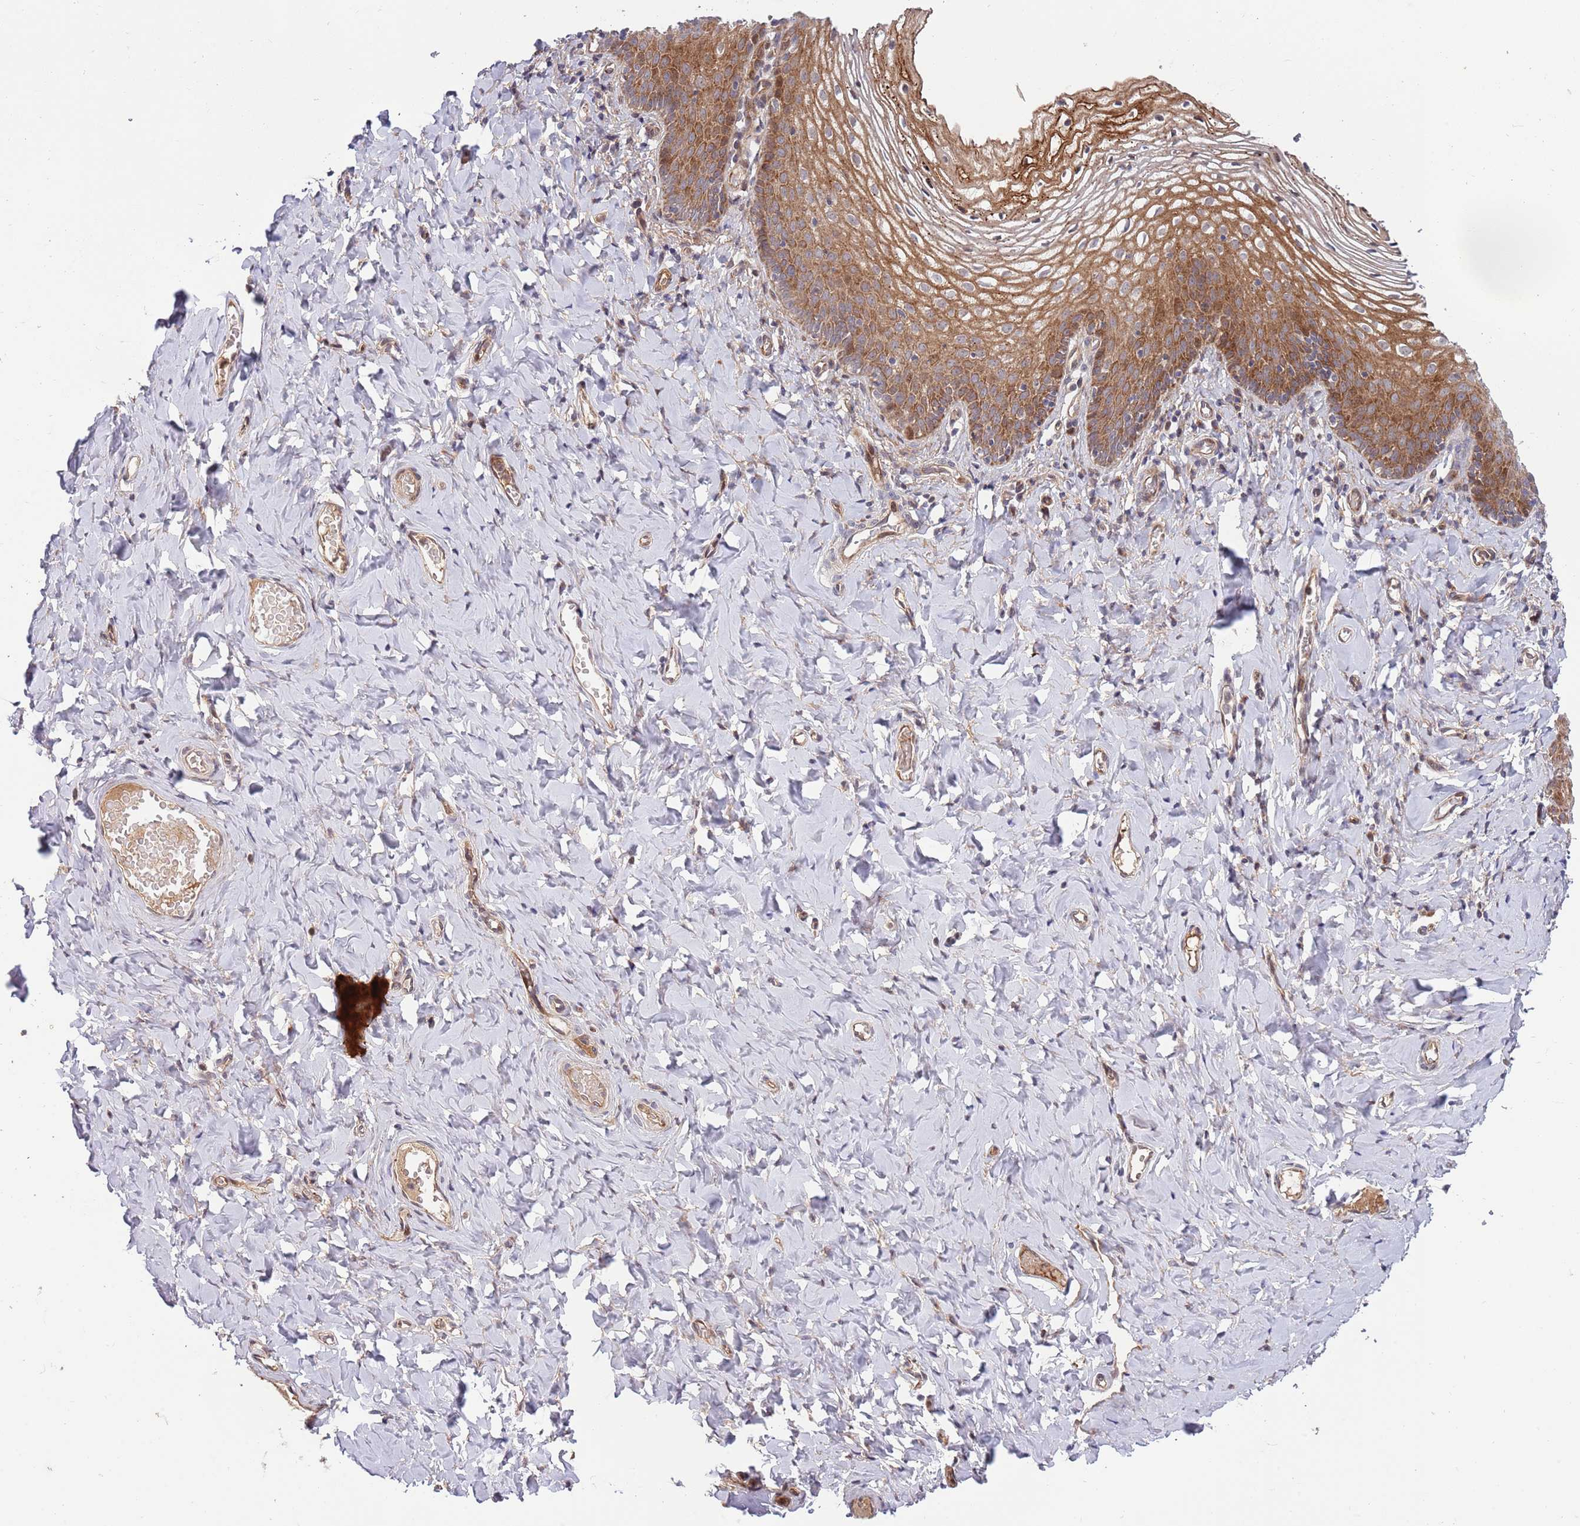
{"staining": {"intensity": "moderate", "quantity": ">75%", "location": "cytoplasmic/membranous"}, "tissue": "vagina", "cell_type": "Squamous epithelial cells", "image_type": "normal", "snomed": [{"axis": "morphology", "description": "Normal tissue, NOS"}, {"axis": "topography", "description": "Vagina"}], "caption": "Immunohistochemistry (IHC) photomicrograph of benign vagina stained for a protein (brown), which exhibits medium levels of moderate cytoplasmic/membranous expression in approximately >75% of squamous epithelial cells.", "gene": "NT5DC4", "patient": {"sex": "female", "age": 60}}